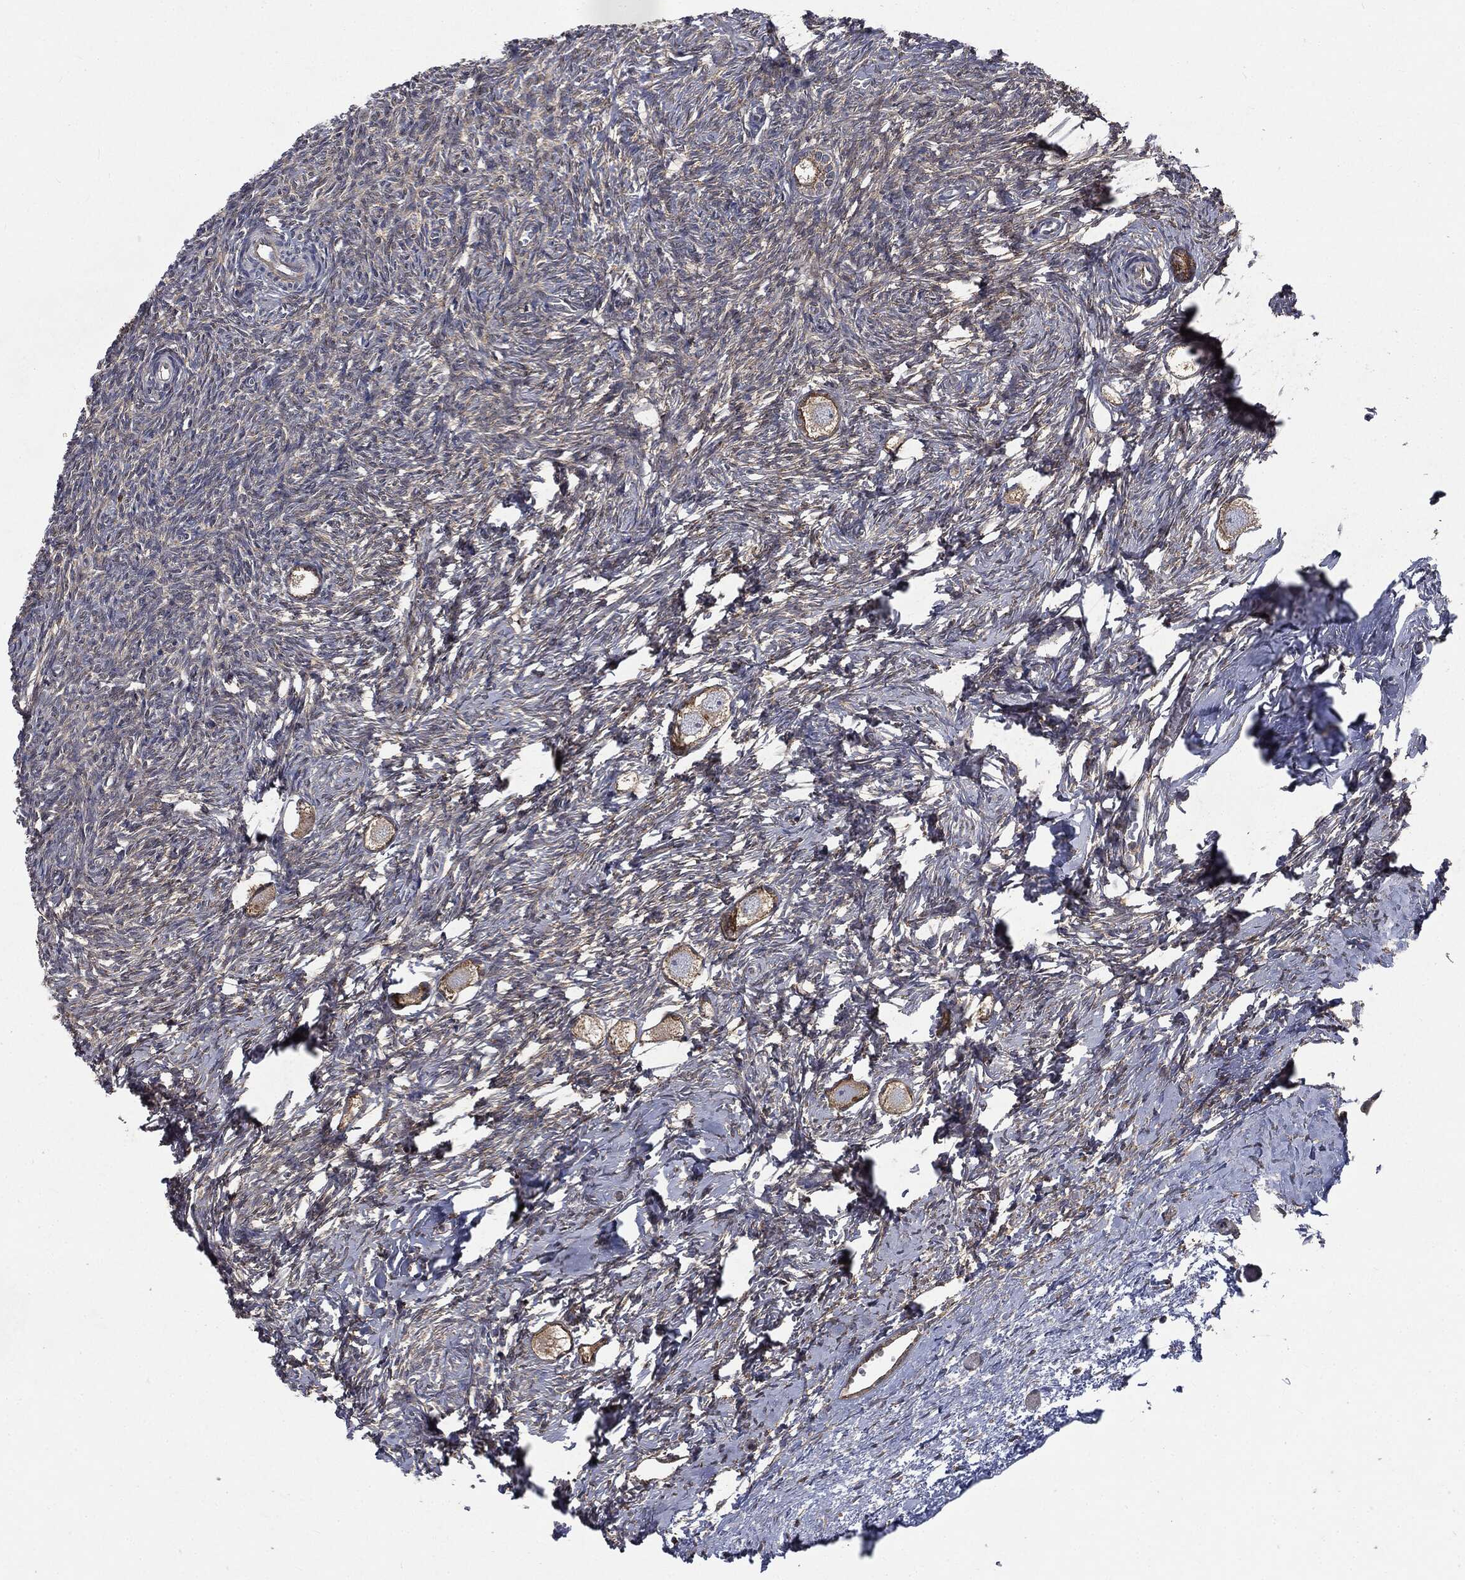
{"staining": {"intensity": "weak", "quantity": ">75%", "location": "cytoplasmic/membranous"}, "tissue": "ovary", "cell_type": "Follicle cells", "image_type": "normal", "snomed": [{"axis": "morphology", "description": "Normal tissue, NOS"}, {"axis": "topography", "description": "Ovary"}], "caption": "Follicle cells reveal low levels of weak cytoplasmic/membranous positivity in about >75% of cells in normal ovary. Immunohistochemistry stains the protein of interest in brown and the nuclei are stained blue.", "gene": "EPS15L1", "patient": {"sex": "female", "age": 27}}